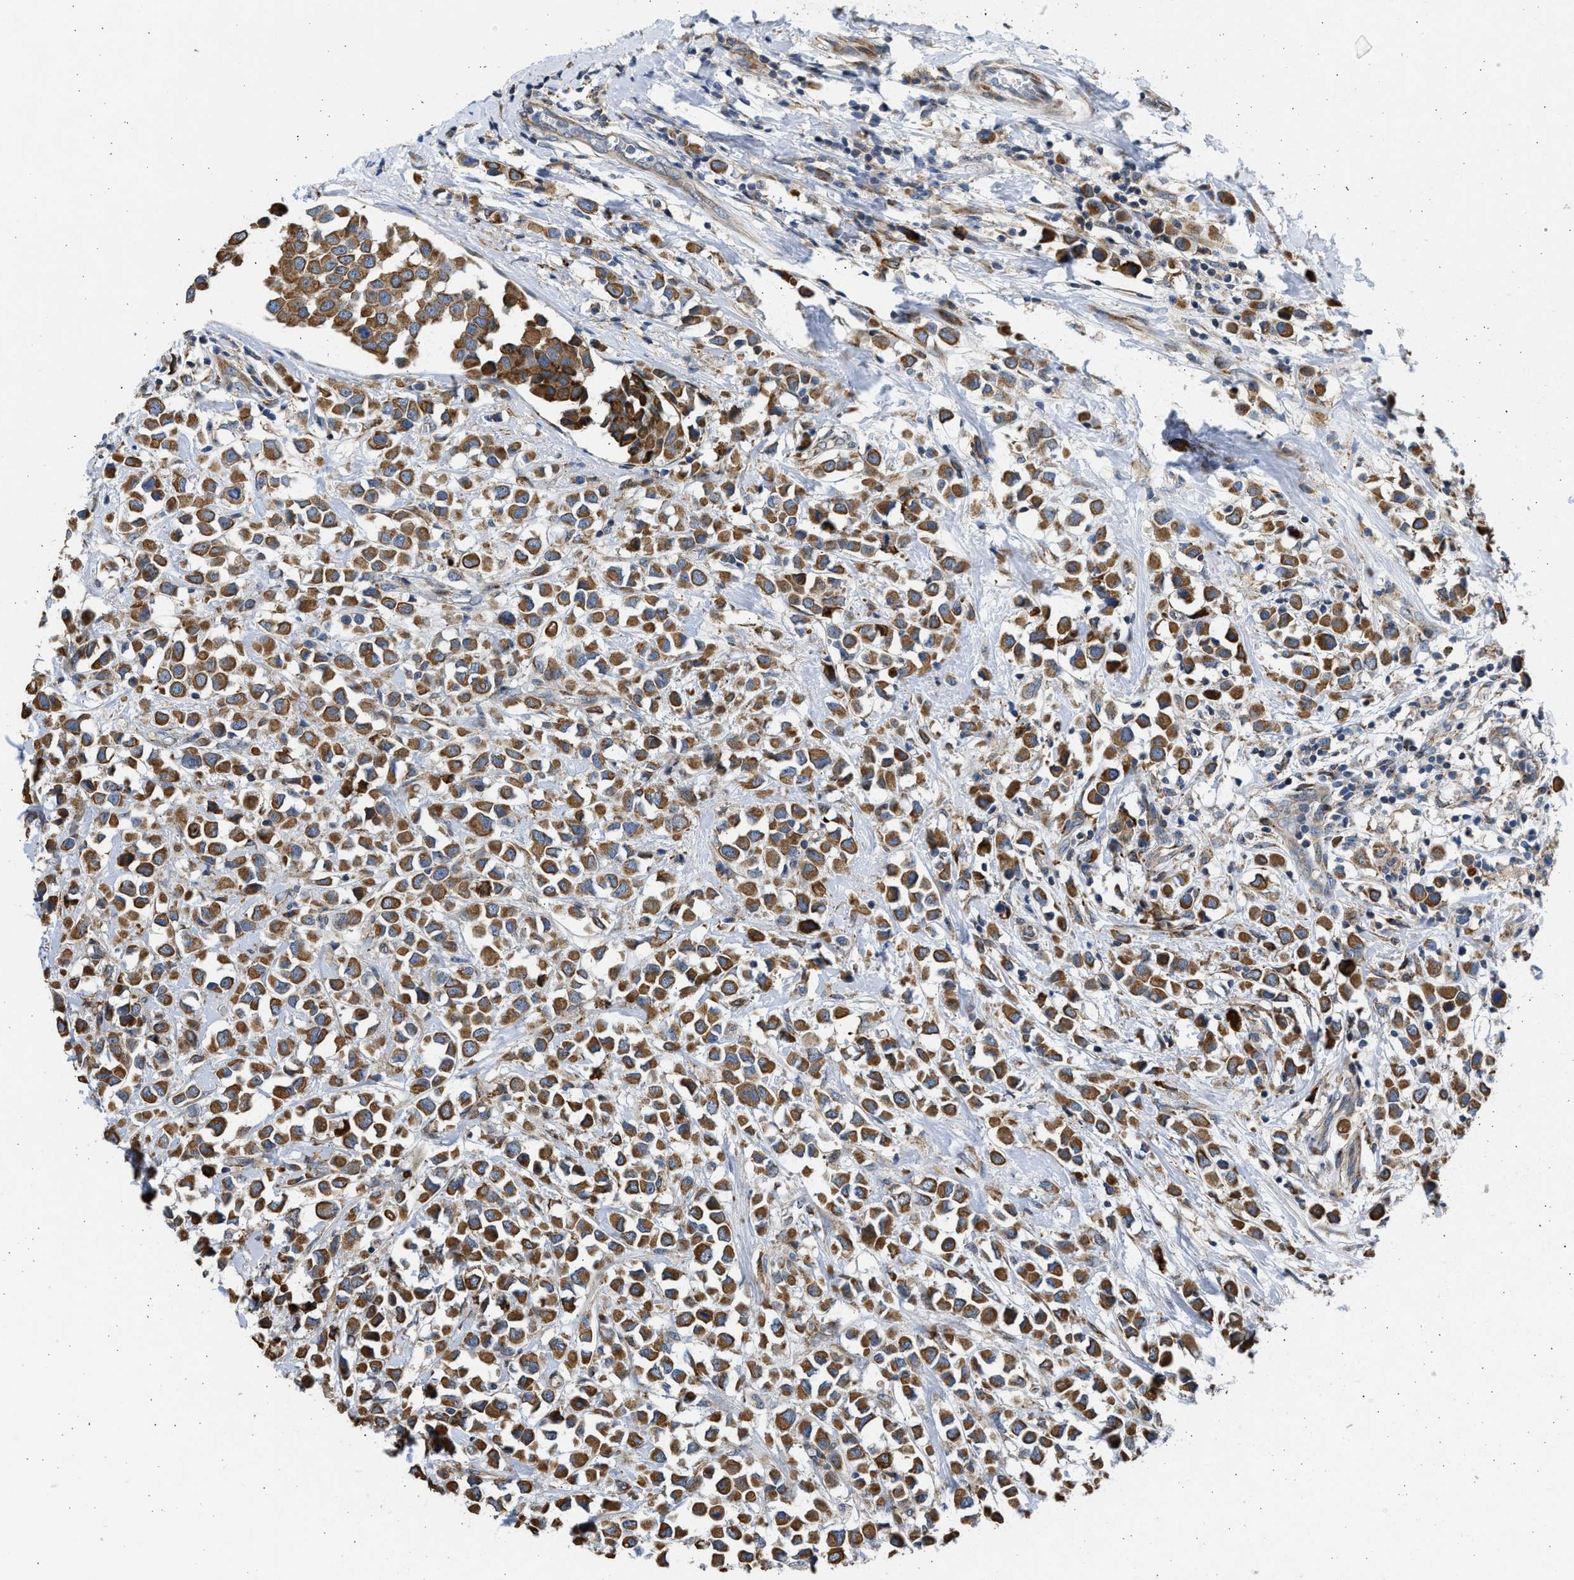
{"staining": {"intensity": "moderate", "quantity": ">75%", "location": "cytoplasmic/membranous"}, "tissue": "breast cancer", "cell_type": "Tumor cells", "image_type": "cancer", "snomed": [{"axis": "morphology", "description": "Duct carcinoma"}, {"axis": "topography", "description": "Breast"}], "caption": "IHC histopathology image of breast cancer (infiltrating ductal carcinoma) stained for a protein (brown), which shows medium levels of moderate cytoplasmic/membranous staining in about >75% of tumor cells.", "gene": "PLD2", "patient": {"sex": "female", "age": 61}}